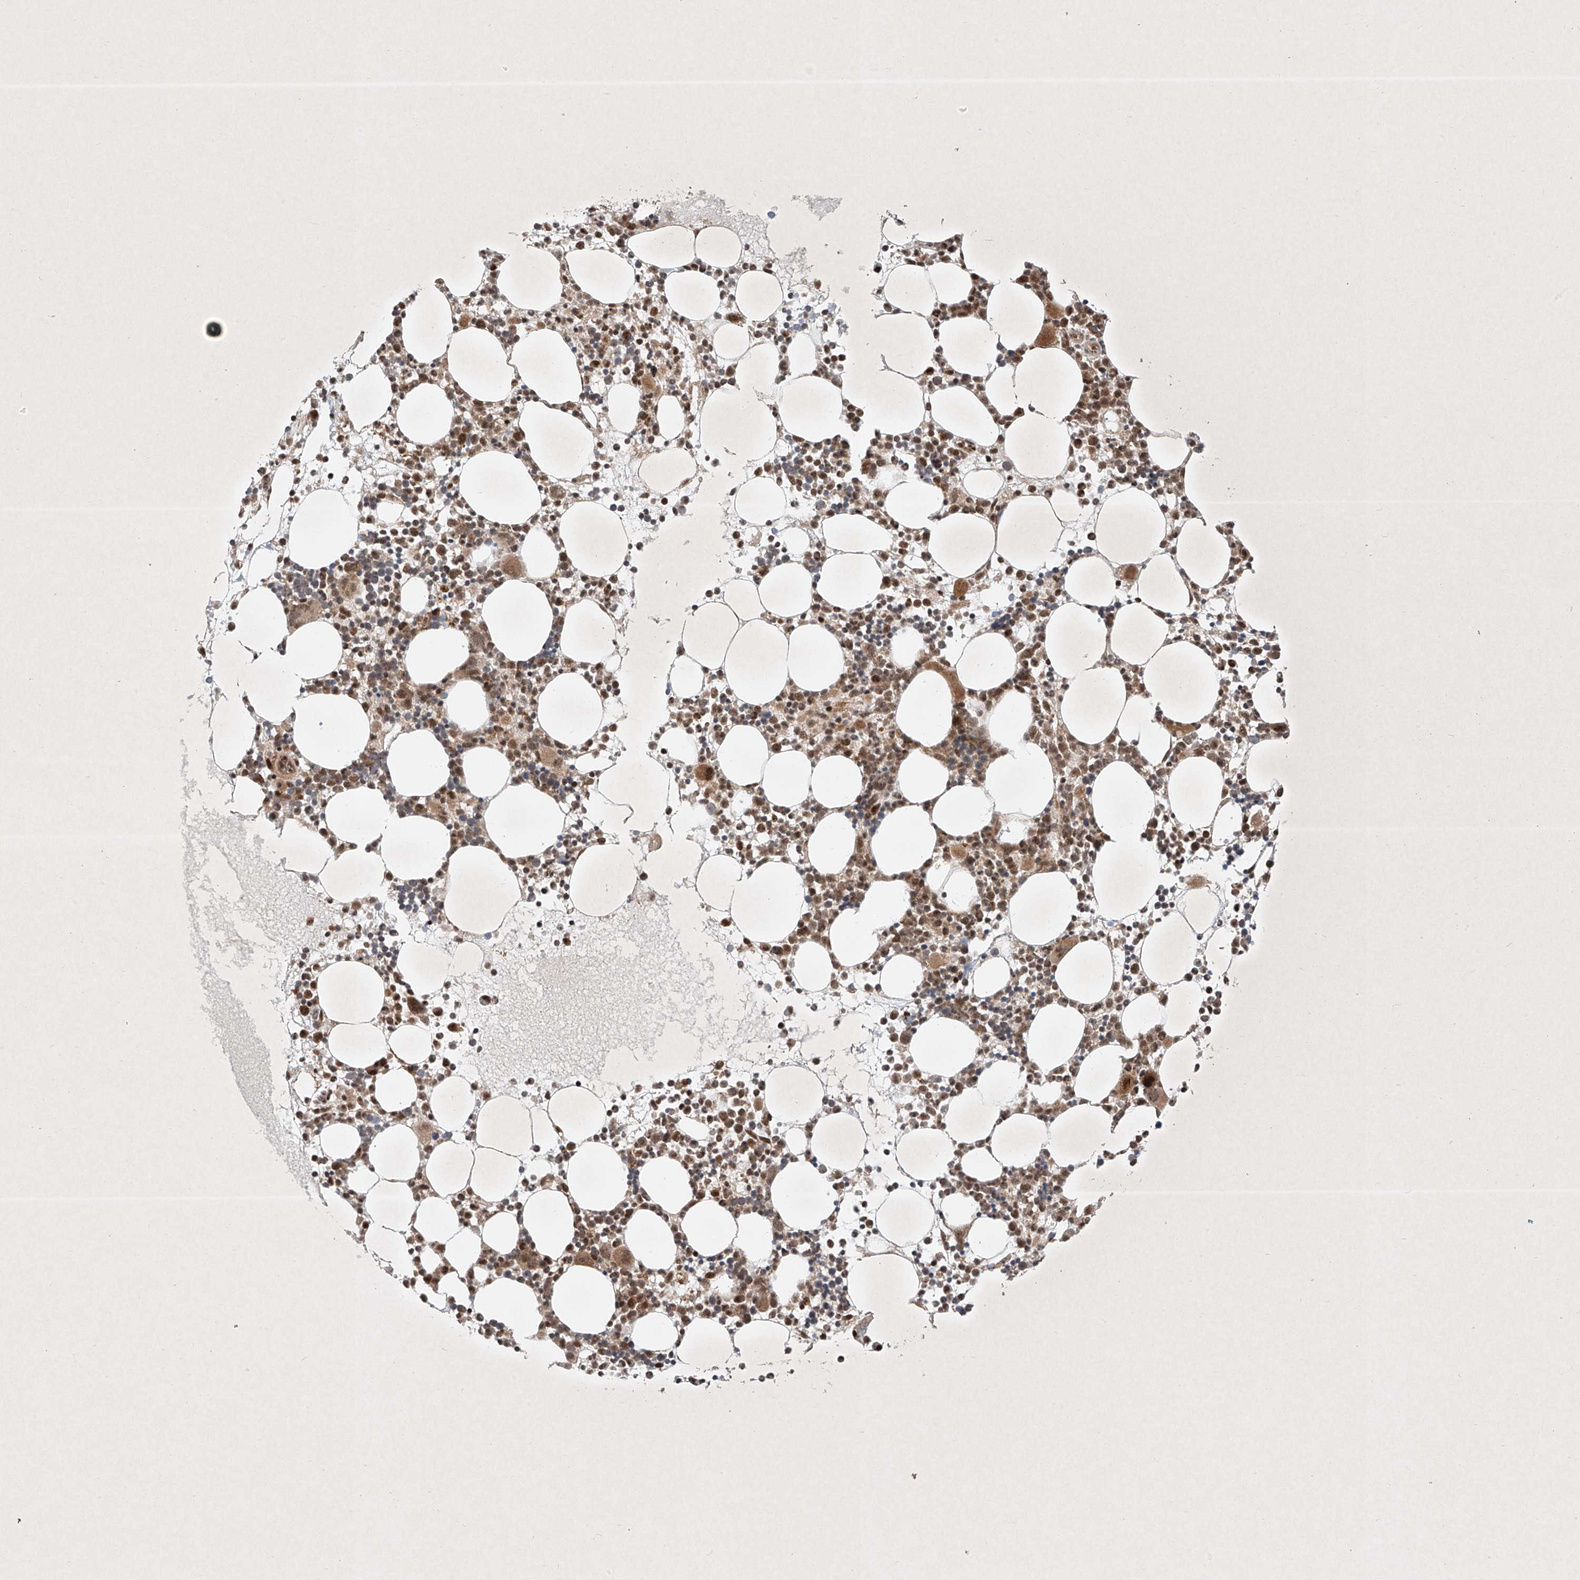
{"staining": {"intensity": "moderate", "quantity": ">75%", "location": "cytoplasmic/membranous,nuclear"}, "tissue": "bone marrow", "cell_type": "Hematopoietic cells", "image_type": "normal", "snomed": [{"axis": "morphology", "description": "Normal tissue, NOS"}, {"axis": "topography", "description": "Bone marrow"}], "caption": "Bone marrow stained with IHC reveals moderate cytoplasmic/membranous,nuclear staining in about >75% of hematopoietic cells. The protein is stained brown, and the nuclei are stained in blue (DAB (3,3'-diaminobenzidine) IHC with brightfield microscopy, high magnification).", "gene": "EPG5", "patient": {"sex": "female", "age": 62}}